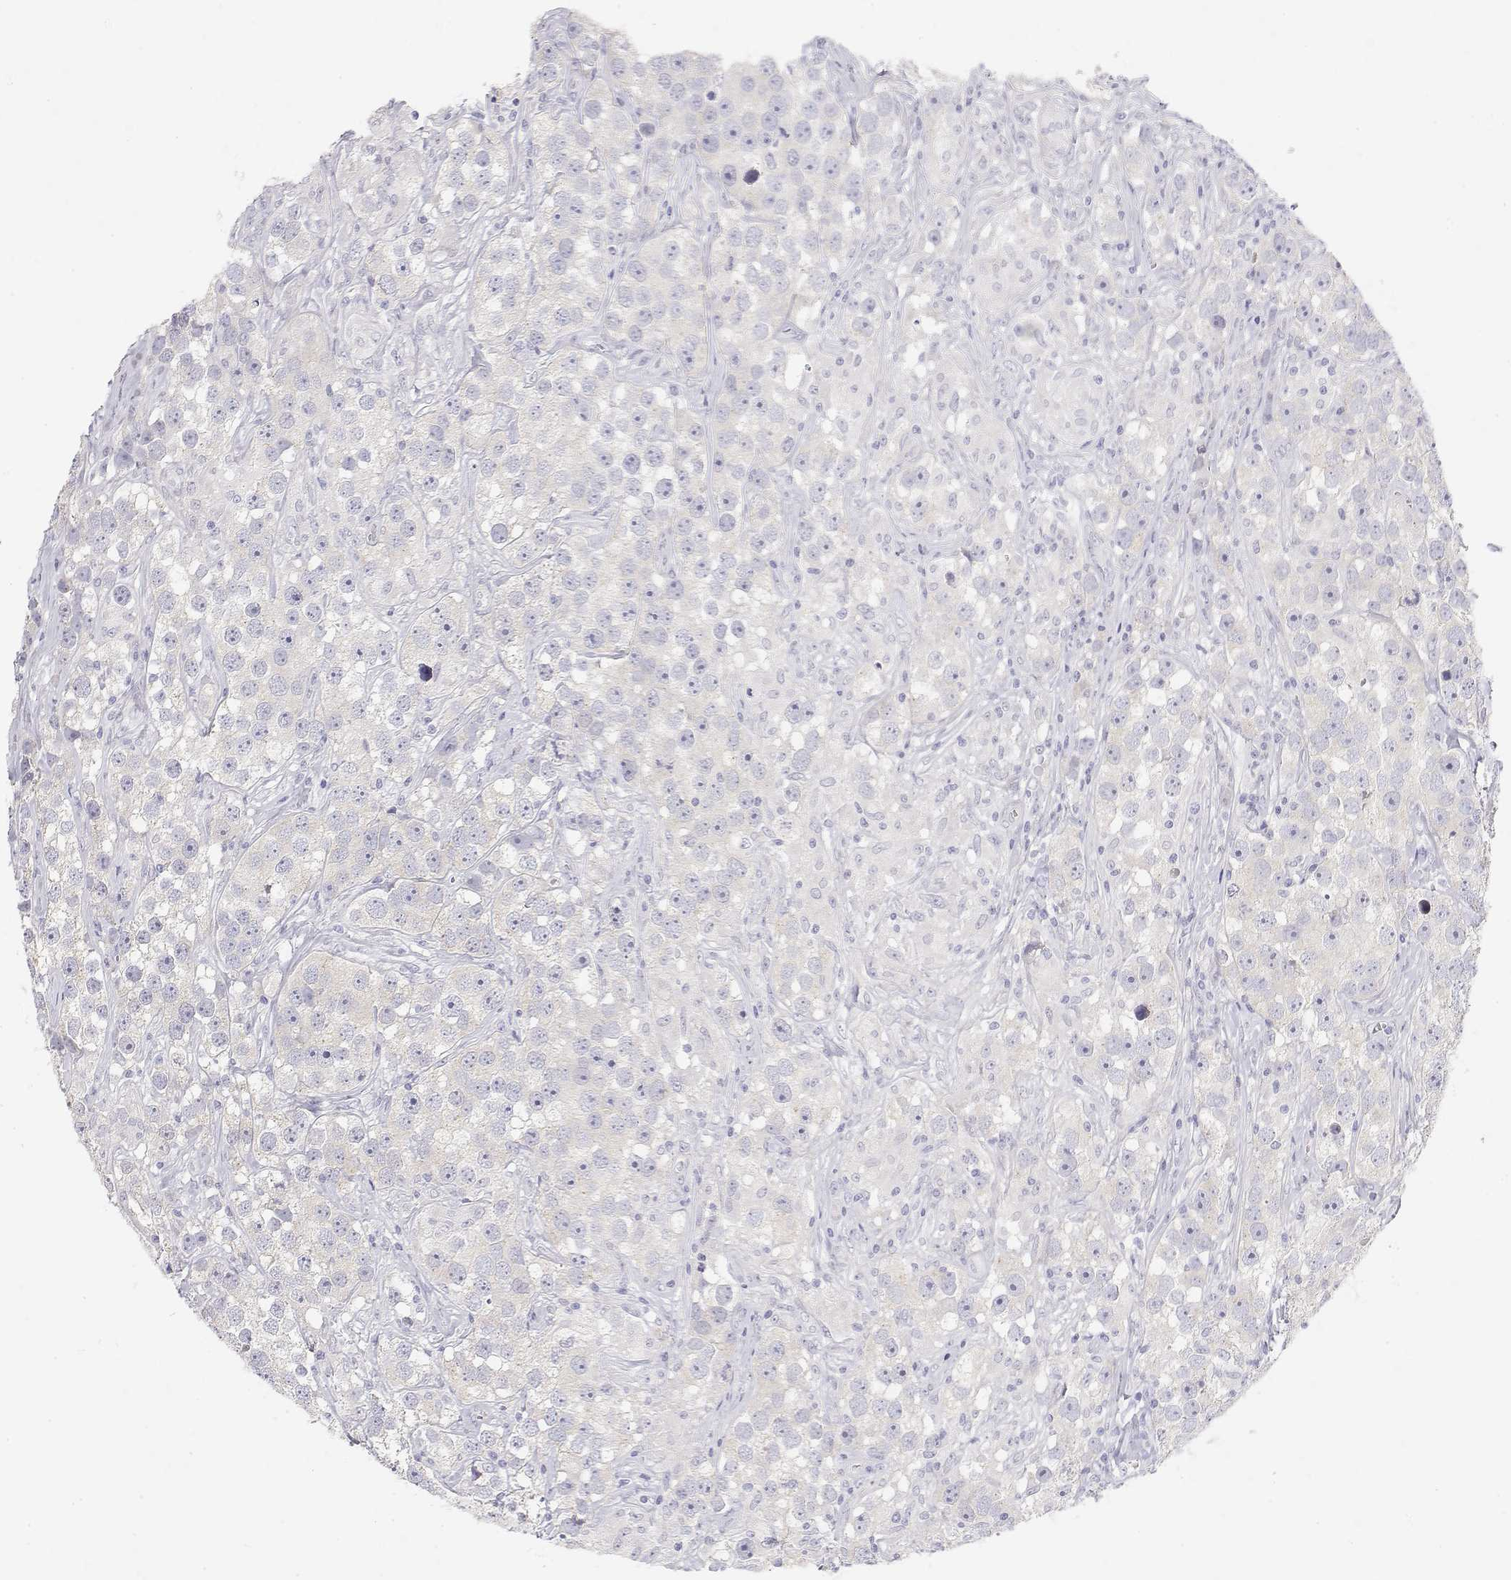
{"staining": {"intensity": "negative", "quantity": "none", "location": "none"}, "tissue": "testis cancer", "cell_type": "Tumor cells", "image_type": "cancer", "snomed": [{"axis": "morphology", "description": "Seminoma, NOS"}, {"axis": "topography", "description": "Testis"}], "caption": "Seminoma (testis) stained for a protein using immunohistochemistry demonstrates no staining tumor cells.", "gene": "MISP", "patient": {"sex": "male", "age": 49}}